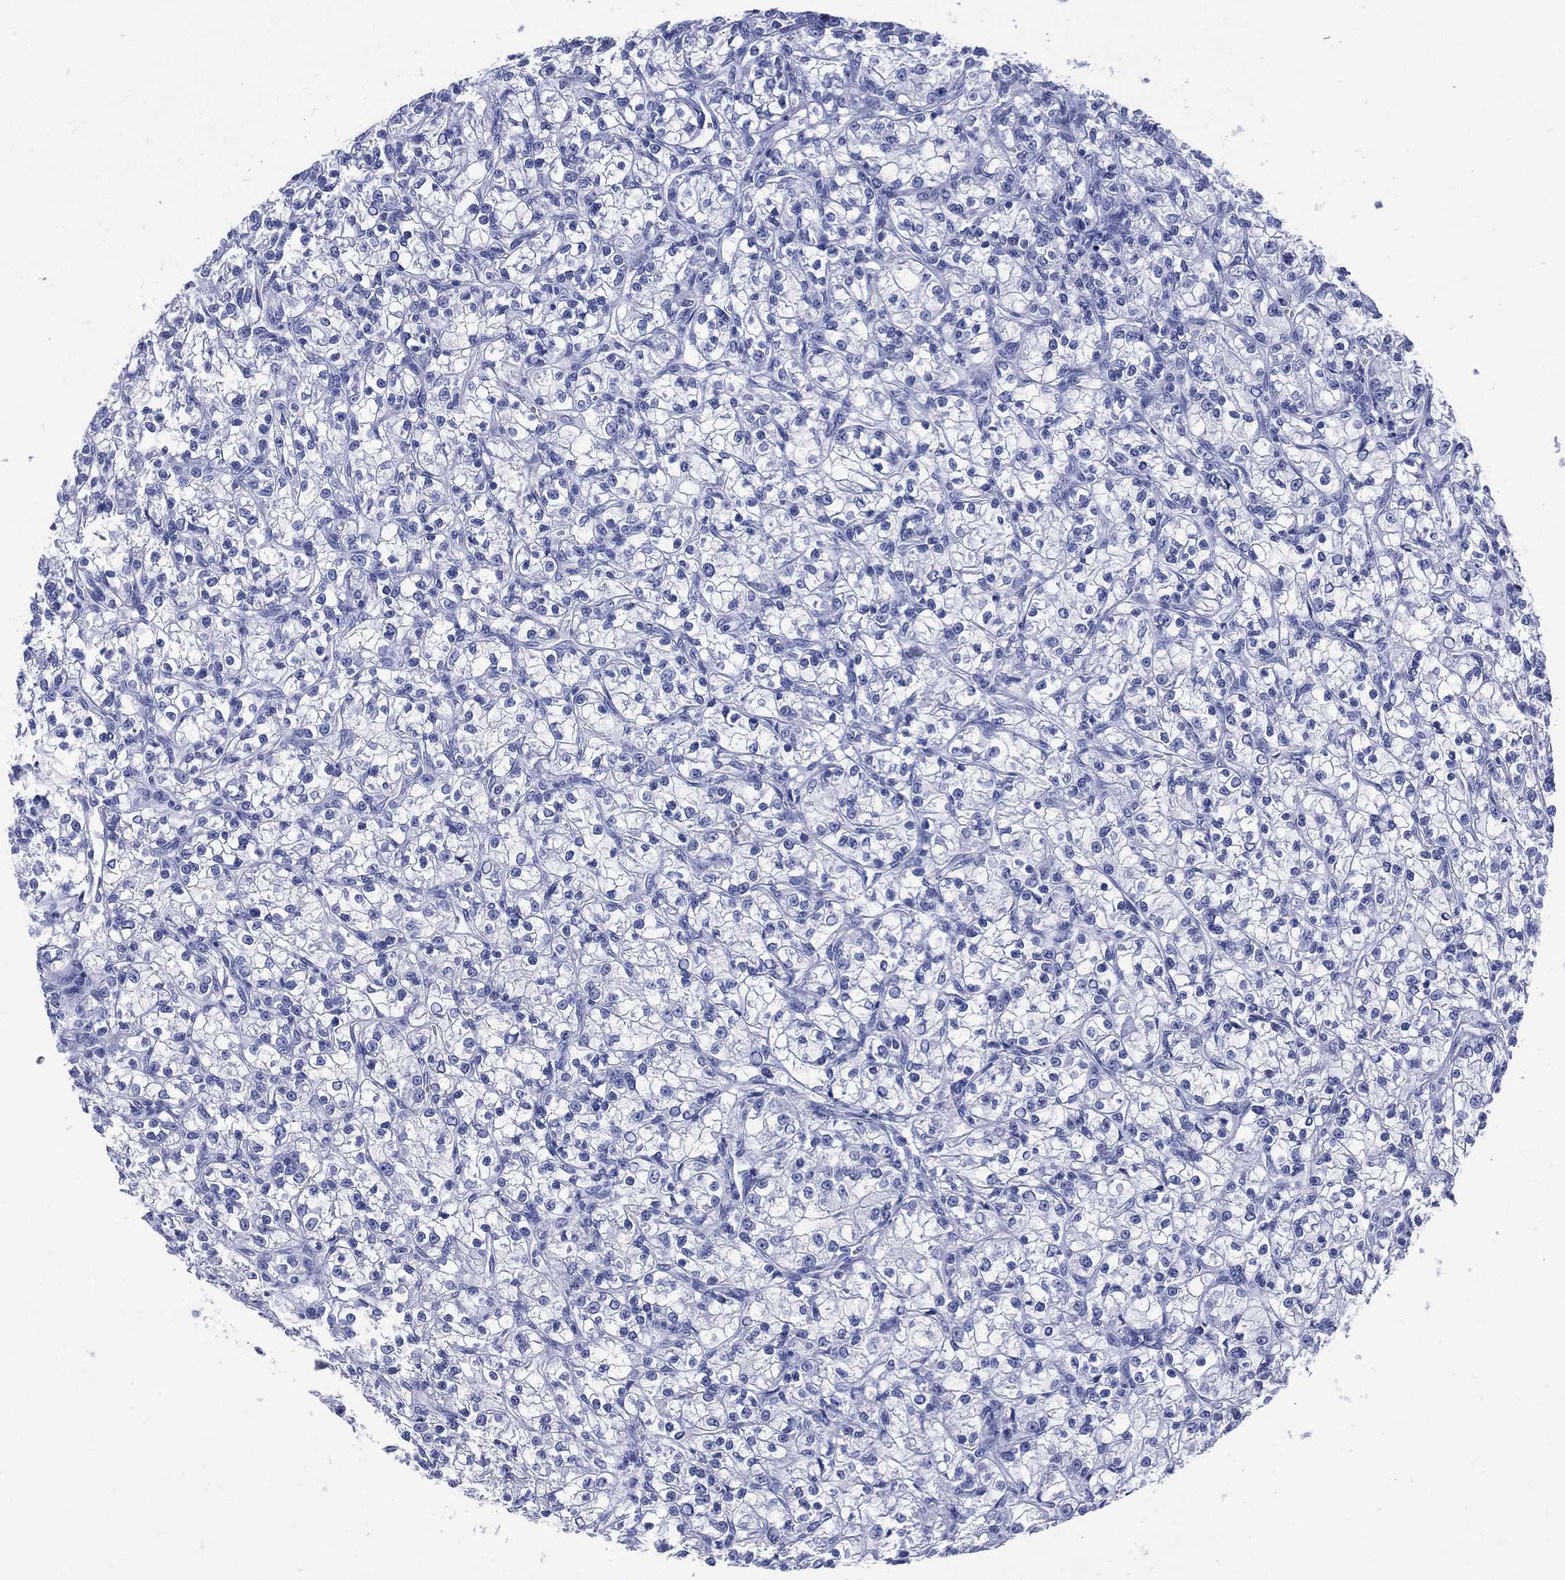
{"staining": {"intensity": "negative", "quantity": "none", "location": "none"}, "tissue": "renal cancer", "cell_type": "Tumor cells", "image_type": "cancer", "snomed": [{"axis": "morphology", "description": "Adenocarcinoma, NOS"}, {"axis": "topography", "description": "Kidney"}], "caption": "An immunohistochemistry (IHC) micrograph of adenocarcinoma (renal) is shown. There is no staining in tumor cells of adenocarcinoma (renal). The staining was performed using DAB to visualize the protein expression in brown, while the nuclei were stained in blue with hematoxylin (Magnification: 20x).", "gene": "SHCBP1L", "patient": {"sex": "female", "age": 59}}